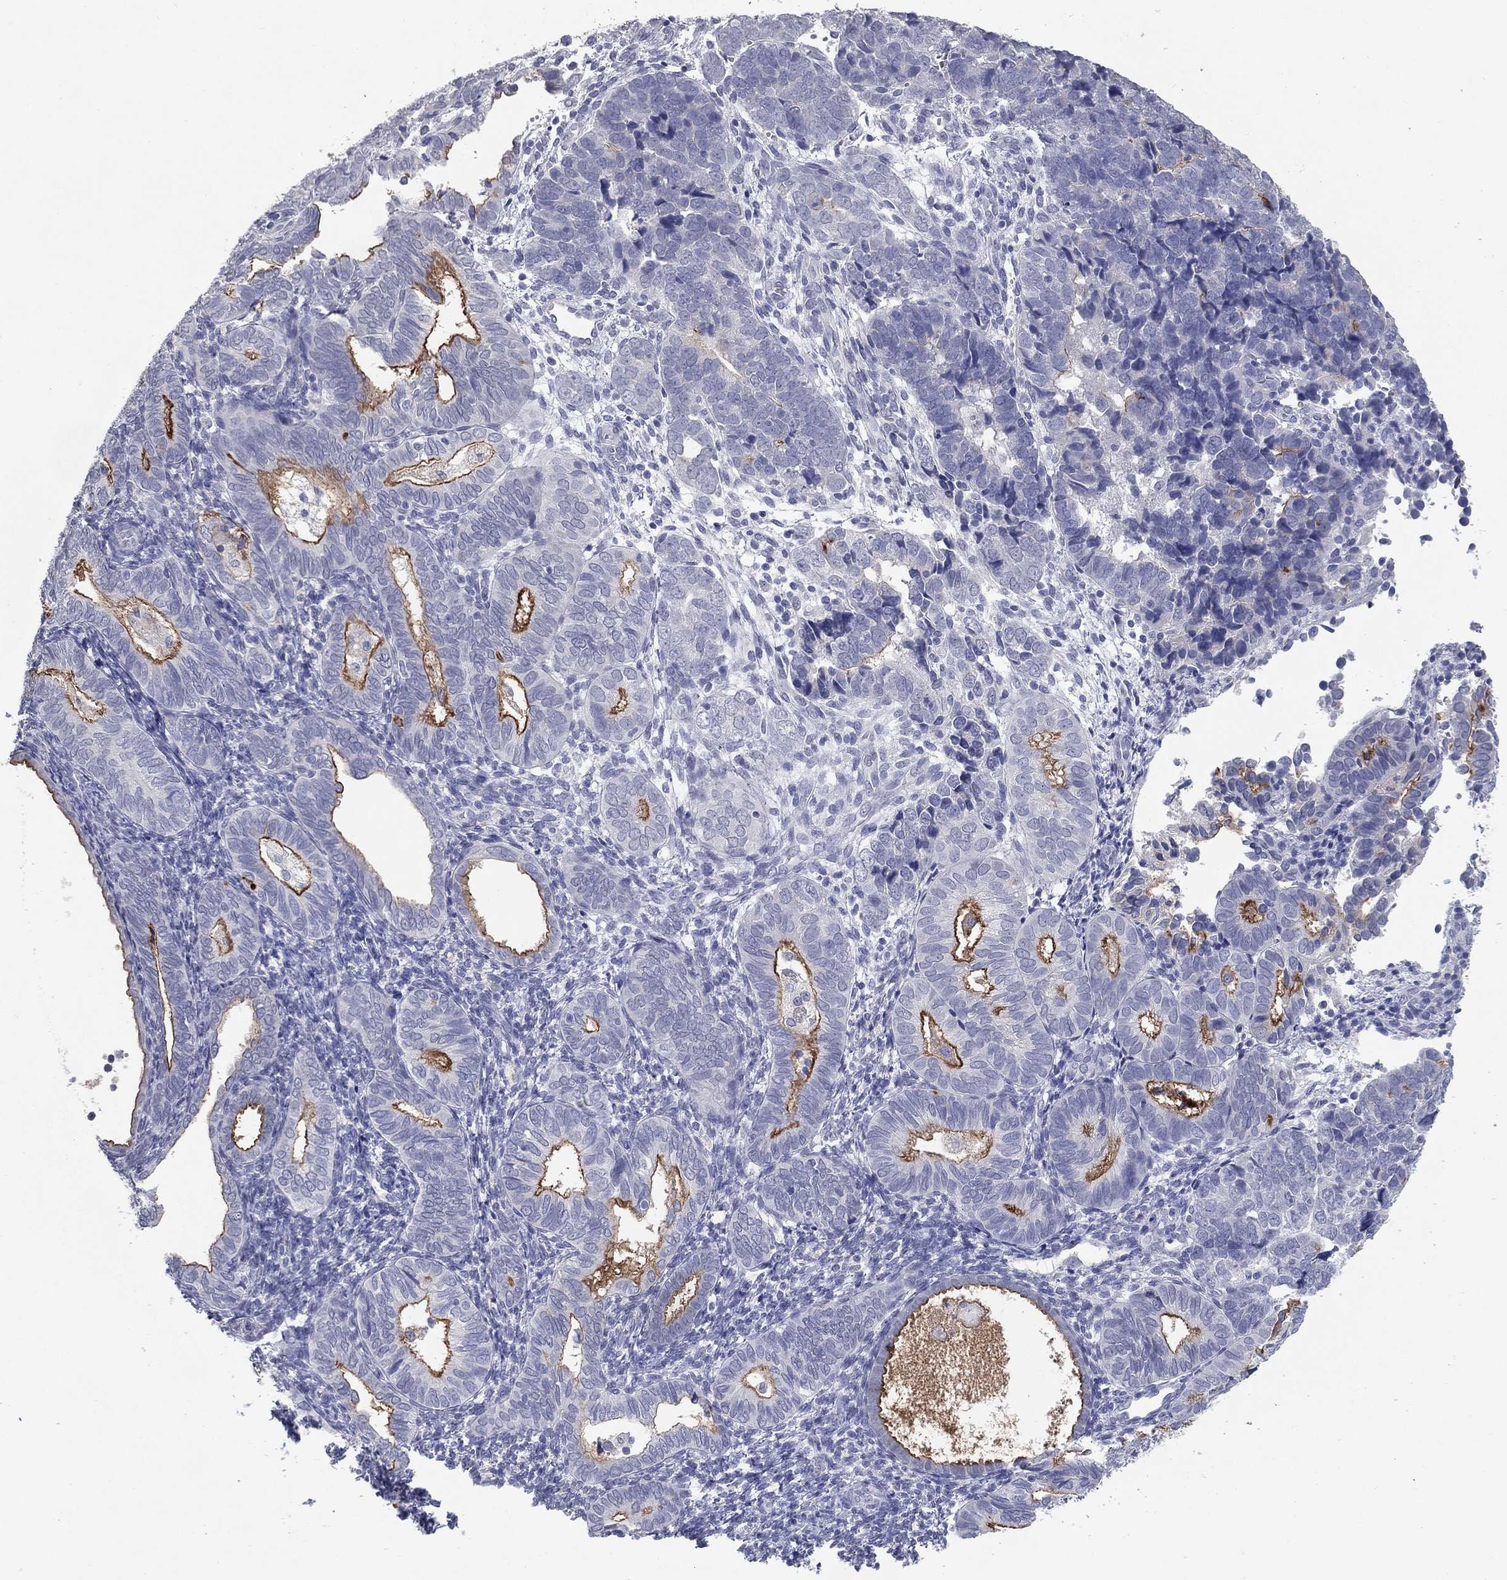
{"staining": {"intensity": "strong", "quantity": "<25%", "location": "cytoplasmic/membranous"}, "tissue": "endometrial cancer", "cell_type": "Tumor cells", "image_type": "cancer", "snomed": [{"axis": "morphology", "description": "Adenocarcinoma, NOS"}, {"axis": "topography", "description": "Endometrium"}], "caption": "Immunohistochemical staining of human endometrial cancer (adenocarcinoma) exhibits medium levels of strong cytoplasmic/membranous staining in approximately <25% of tumor cells. The protein is shown in brown color, while the nuclei are stained blue.", "gene": "MUC1", "patient": {"sex": "female", "age": 82}}